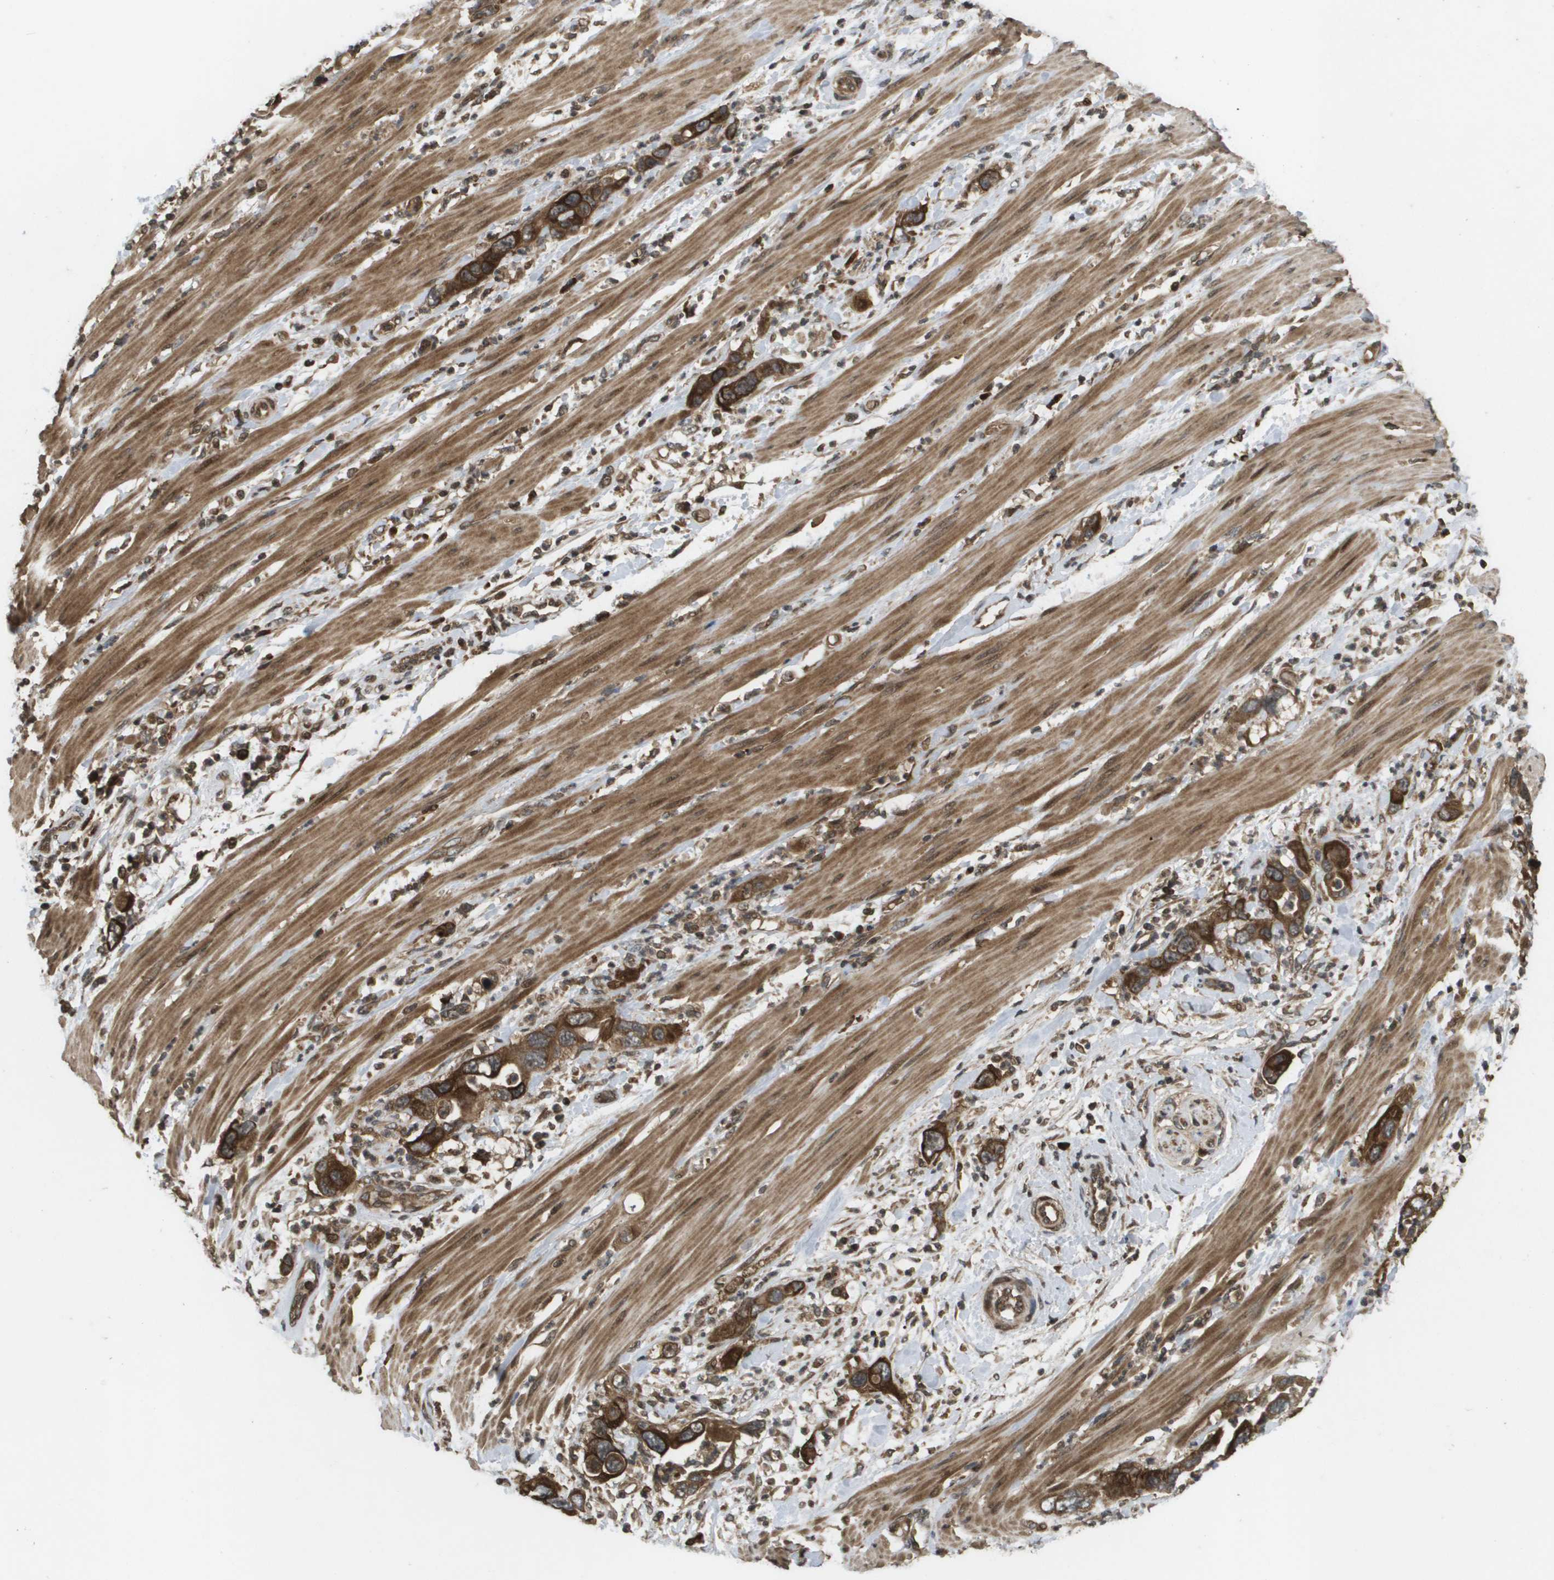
{"staining": {"intensity": "strong", "quantity": ">75%", "location": "cytoplasmic/membranous"}, "tissue": "pancreatic cancer", "cell_type": "Tumor cells", "image_type": "cancer", "snomed": [{"axis": "morphology", "description": "Adenocarcinoma, NOS"}, {"axis": "topography", "description": "Pancreas"}], "caption": "An image of adenocarcinoma (pancreatic) stained for a protein demonstrates strong cytoplasmic/membranous brown staining in tumor cells.", "gene": "KIF11", "patient": {"sex": "female", "age": 71}}